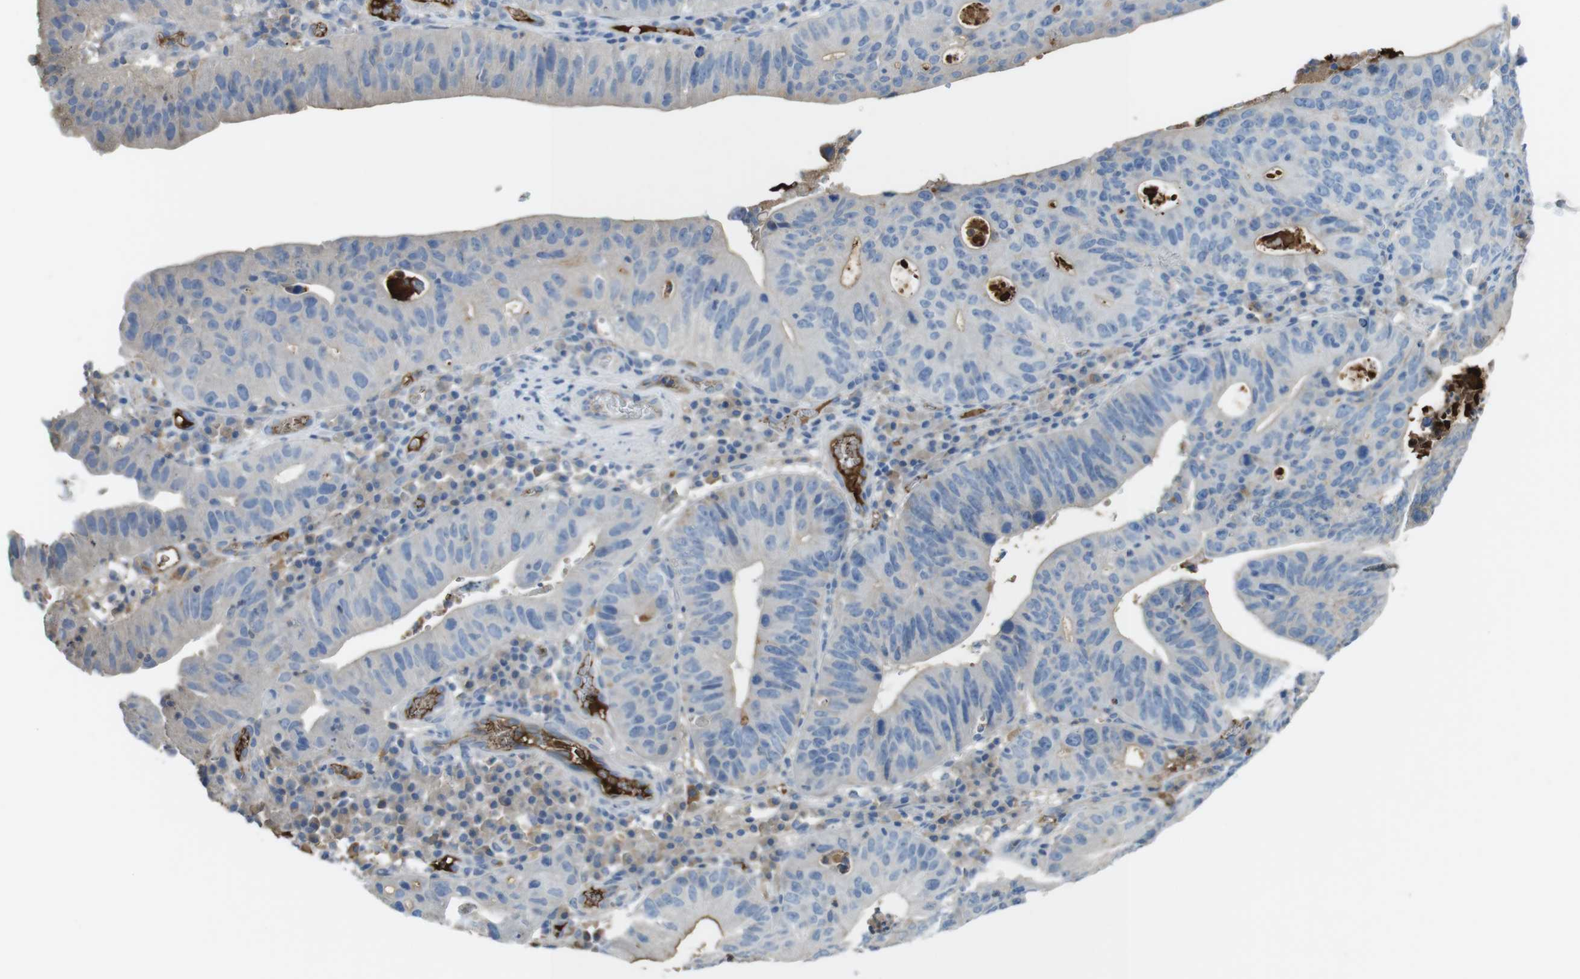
{"staining": {"intensity": "negative", "quantity": "none", "location": "none"}, "tissue": "stomach cancer", "cell_type": "Tumor cells", "image_type": "cancer", "snomed": [{"axis": "morphology", "description": "Adenocarcinoma, NOS"}, {"axis": "topography", "description": "Stomach"}], "caption": "Adenocarcinoma (stomach) stained for a protein using immunohistochemistry displays no expression tumor cells.", "gene": "LTBP4", "patient": {"sex": "male", "age": 59}}